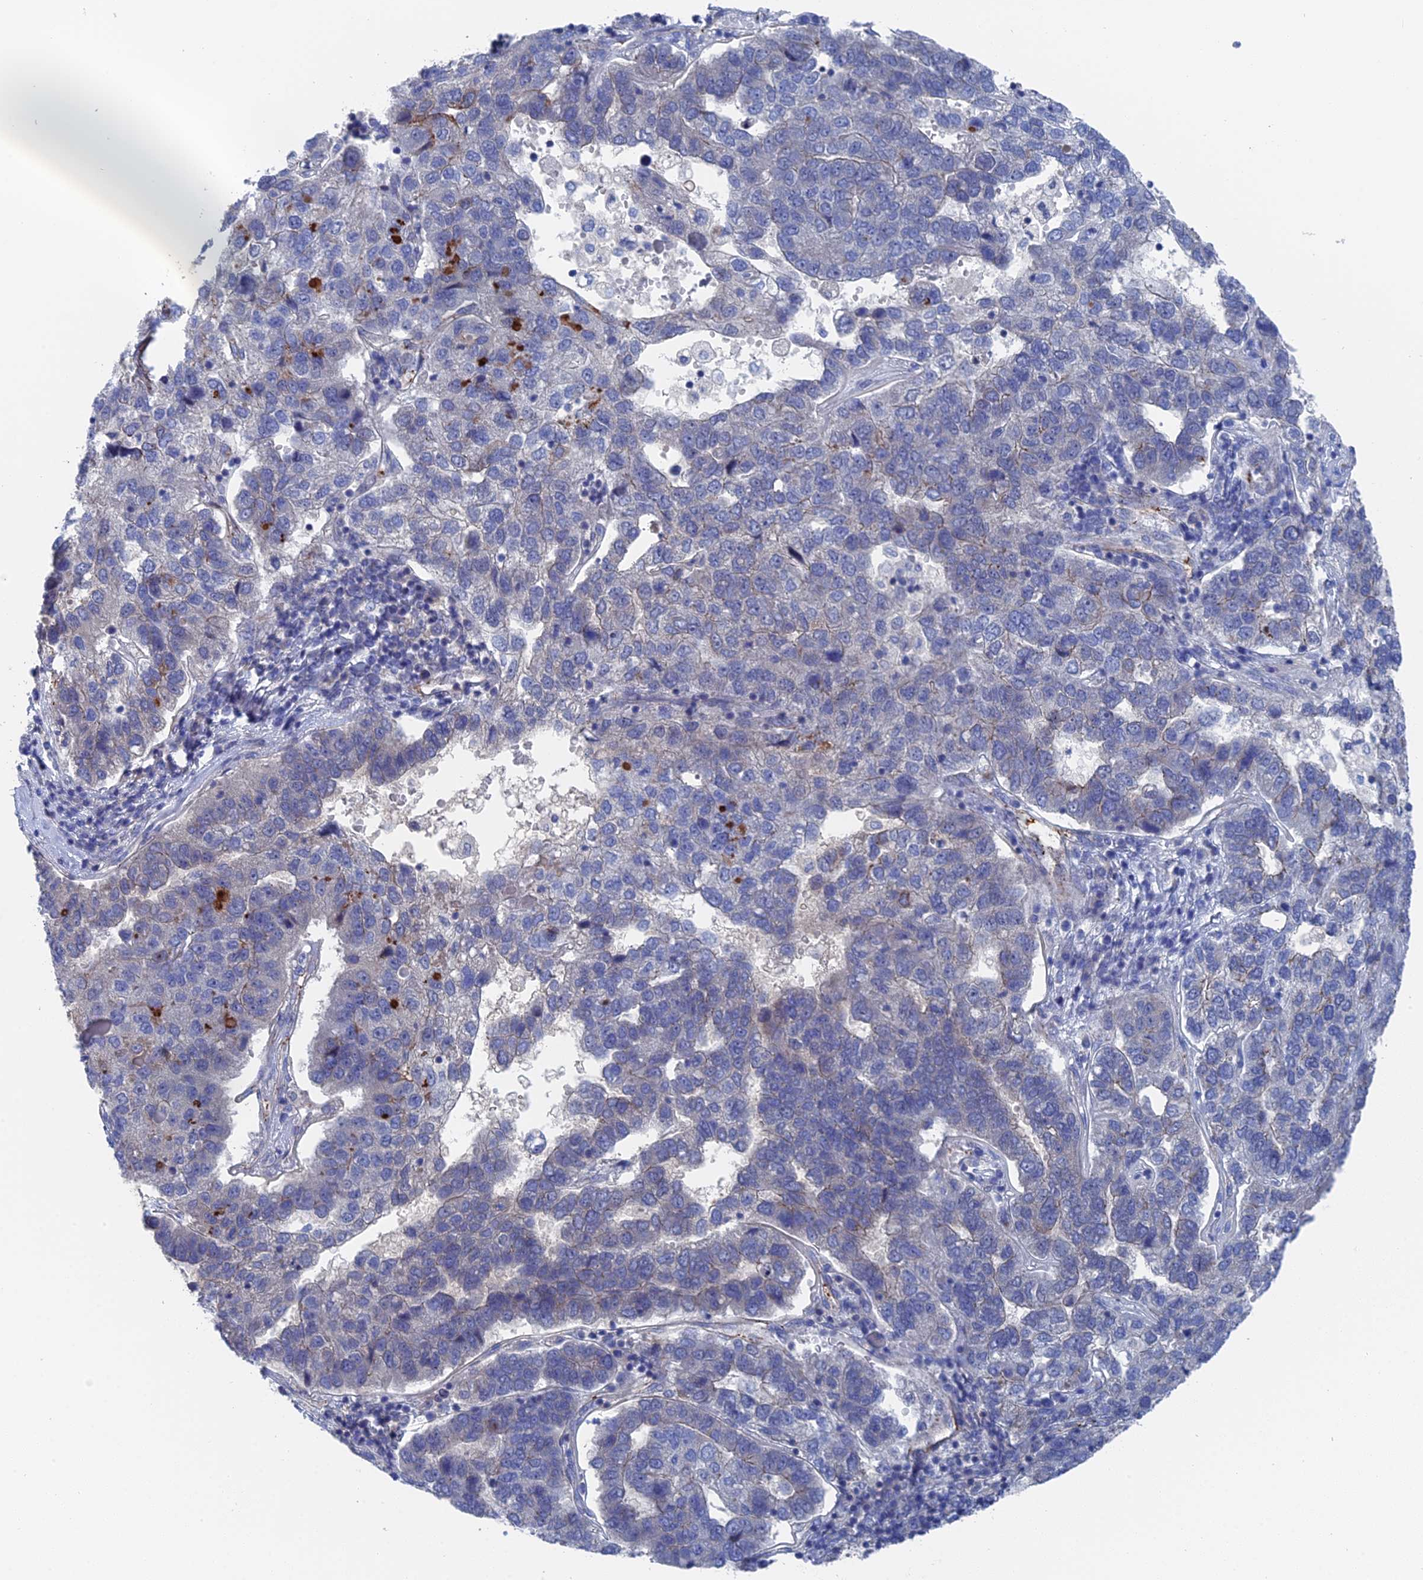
{"staining": {"intensity": "negative", "quantity": "none", "location": "none"}, "tissue": "pancreatic cancer", "cell_type": "Tumor cells", "image_type": "cancer", "snomed": [{"axis": "morphology", "description": "Adenocarcinoma, NOS"}, {"axis": "topography", "description": "Pancreas"}], "caption": "A photomicrograph of pancreatic cancer stained for a protein reveals no brown staining in tumor cells.", "gene": "MTHFSD", "patient": {"sex": "female", "age": 61}}